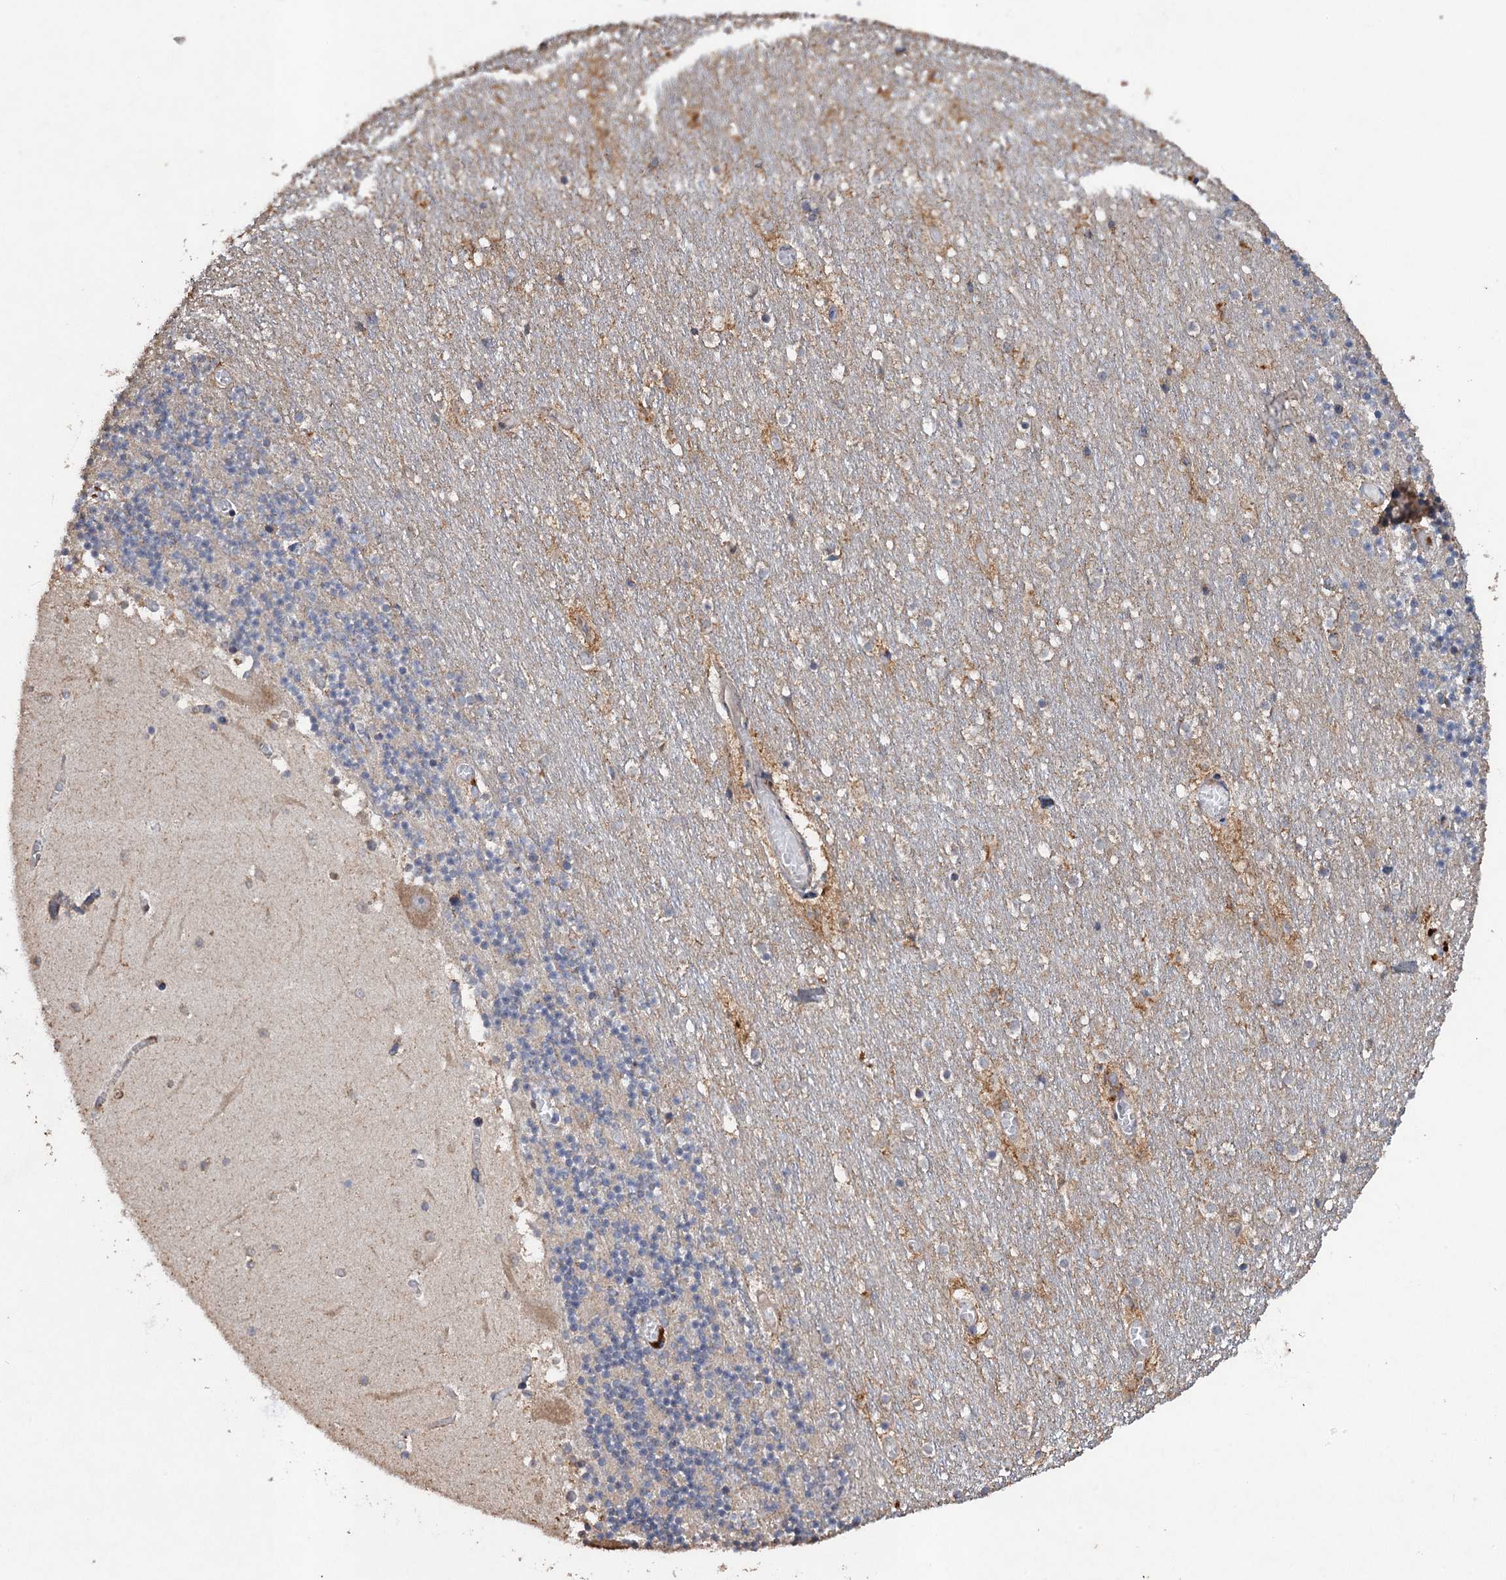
{"staining": {"intensity": "negative", "quantity": "none", "location": "none"}, "tissue": "cerebellum", "cell_type": "Cells in granular layer", "image_type": "normal", "snomed": [{"axis": "morphology", "description": "Normal tissue, NOS"}, {"axis": "topography", "description": "Cerebellum"}], "caption": "This is an immunohistochemistry (IHC) histopathology image of unremarkable cerebellum. There is no positivity in cells in granular layer.", "gene": "SCUBE3", "patient": {"sex": "female", "age": 28}}